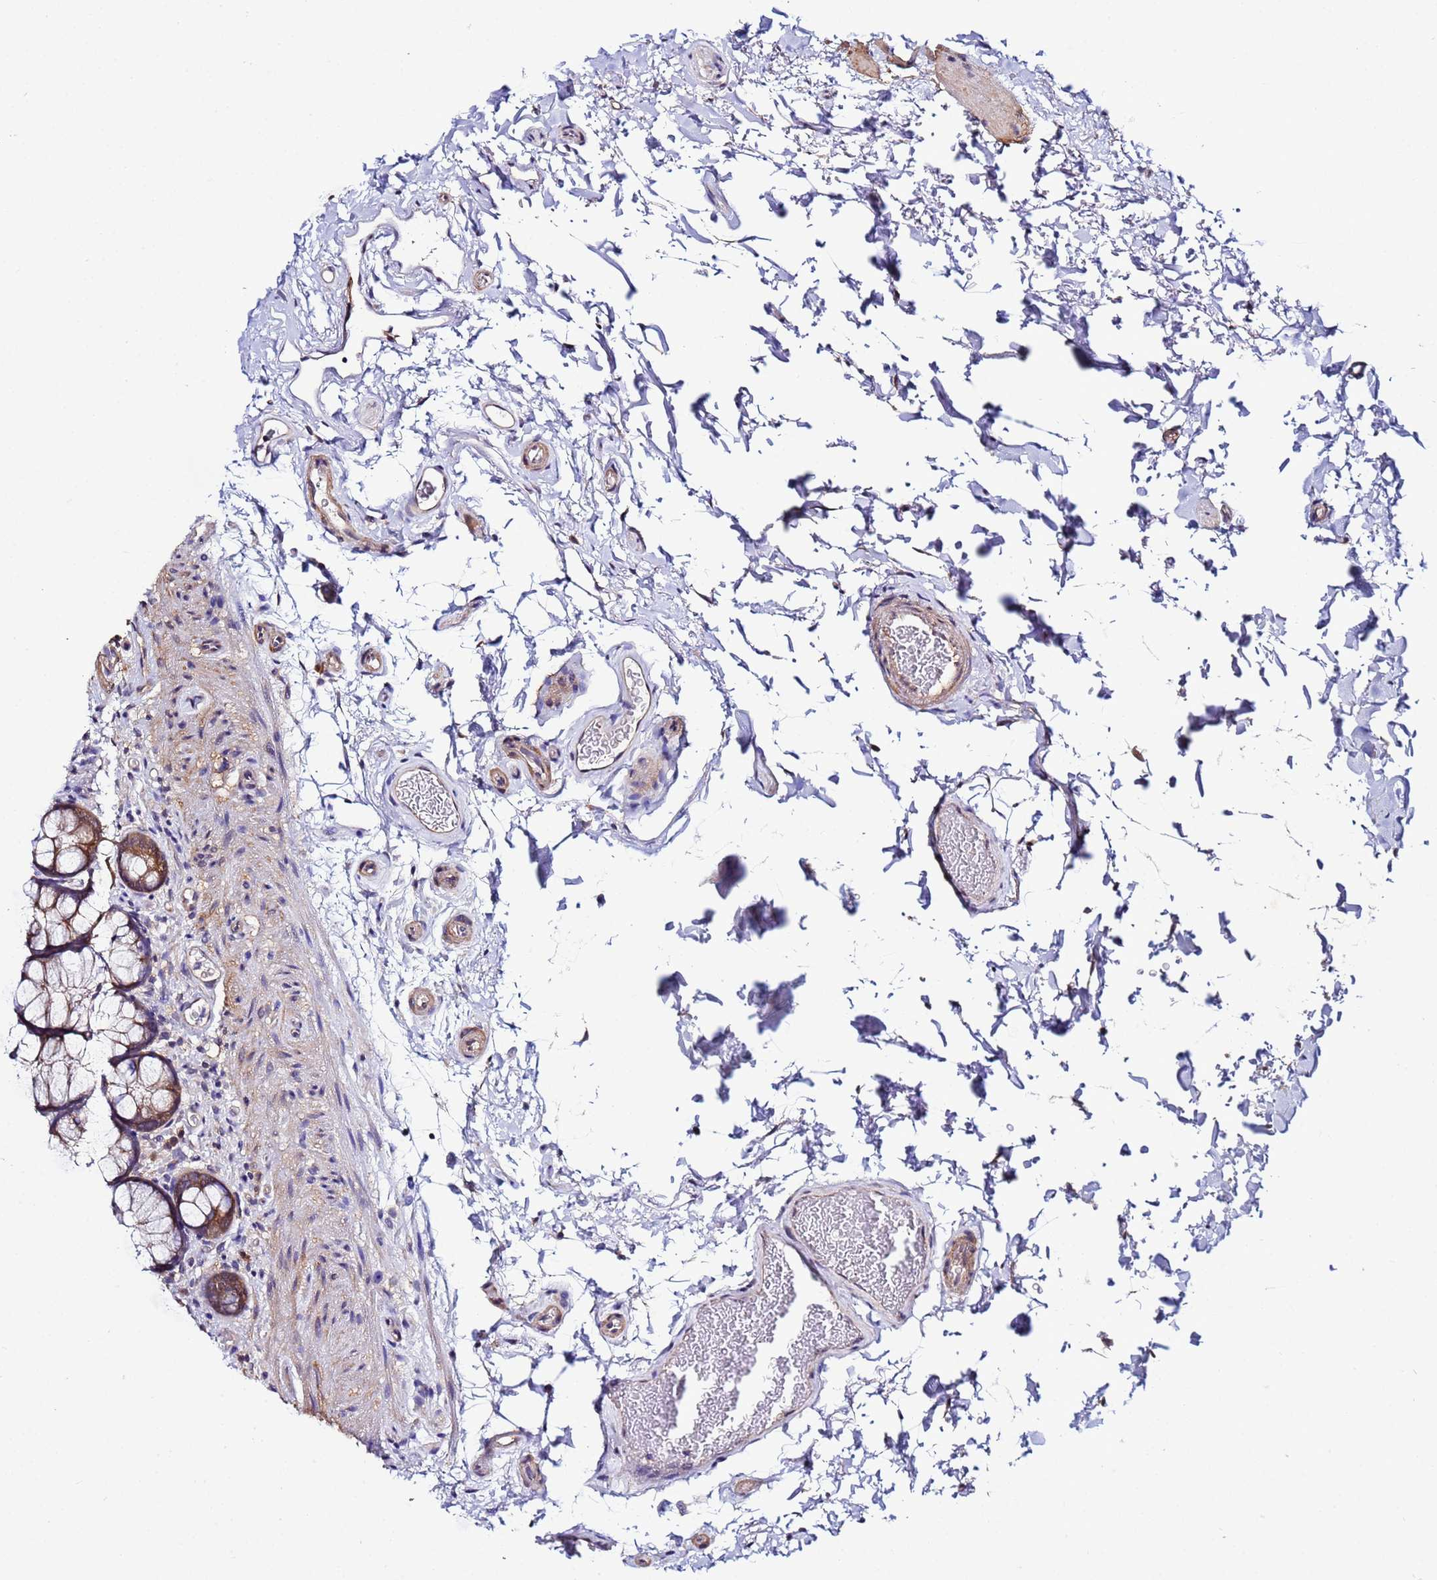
{"staining": {"intensity": "weak", "quantity": ">75%", "location": "cytoplasmic/membranous"}, "tissue": "colon", "cell_type": "Endothelial cells", "image_type": "normal", "snomed": [{"axis": "morphology", "description": "Normal tissue, NOS"}, {"axis": "topography", "description": "Colon"}], "caption": "This is a micrograph of immunohistochemistry staining of unremarkable colon, which shows weak expression in the cytoplasmic/membranous of endothelial cells.", "gene": "NAXE", "patient": {"sex": "female", "age": 82}}